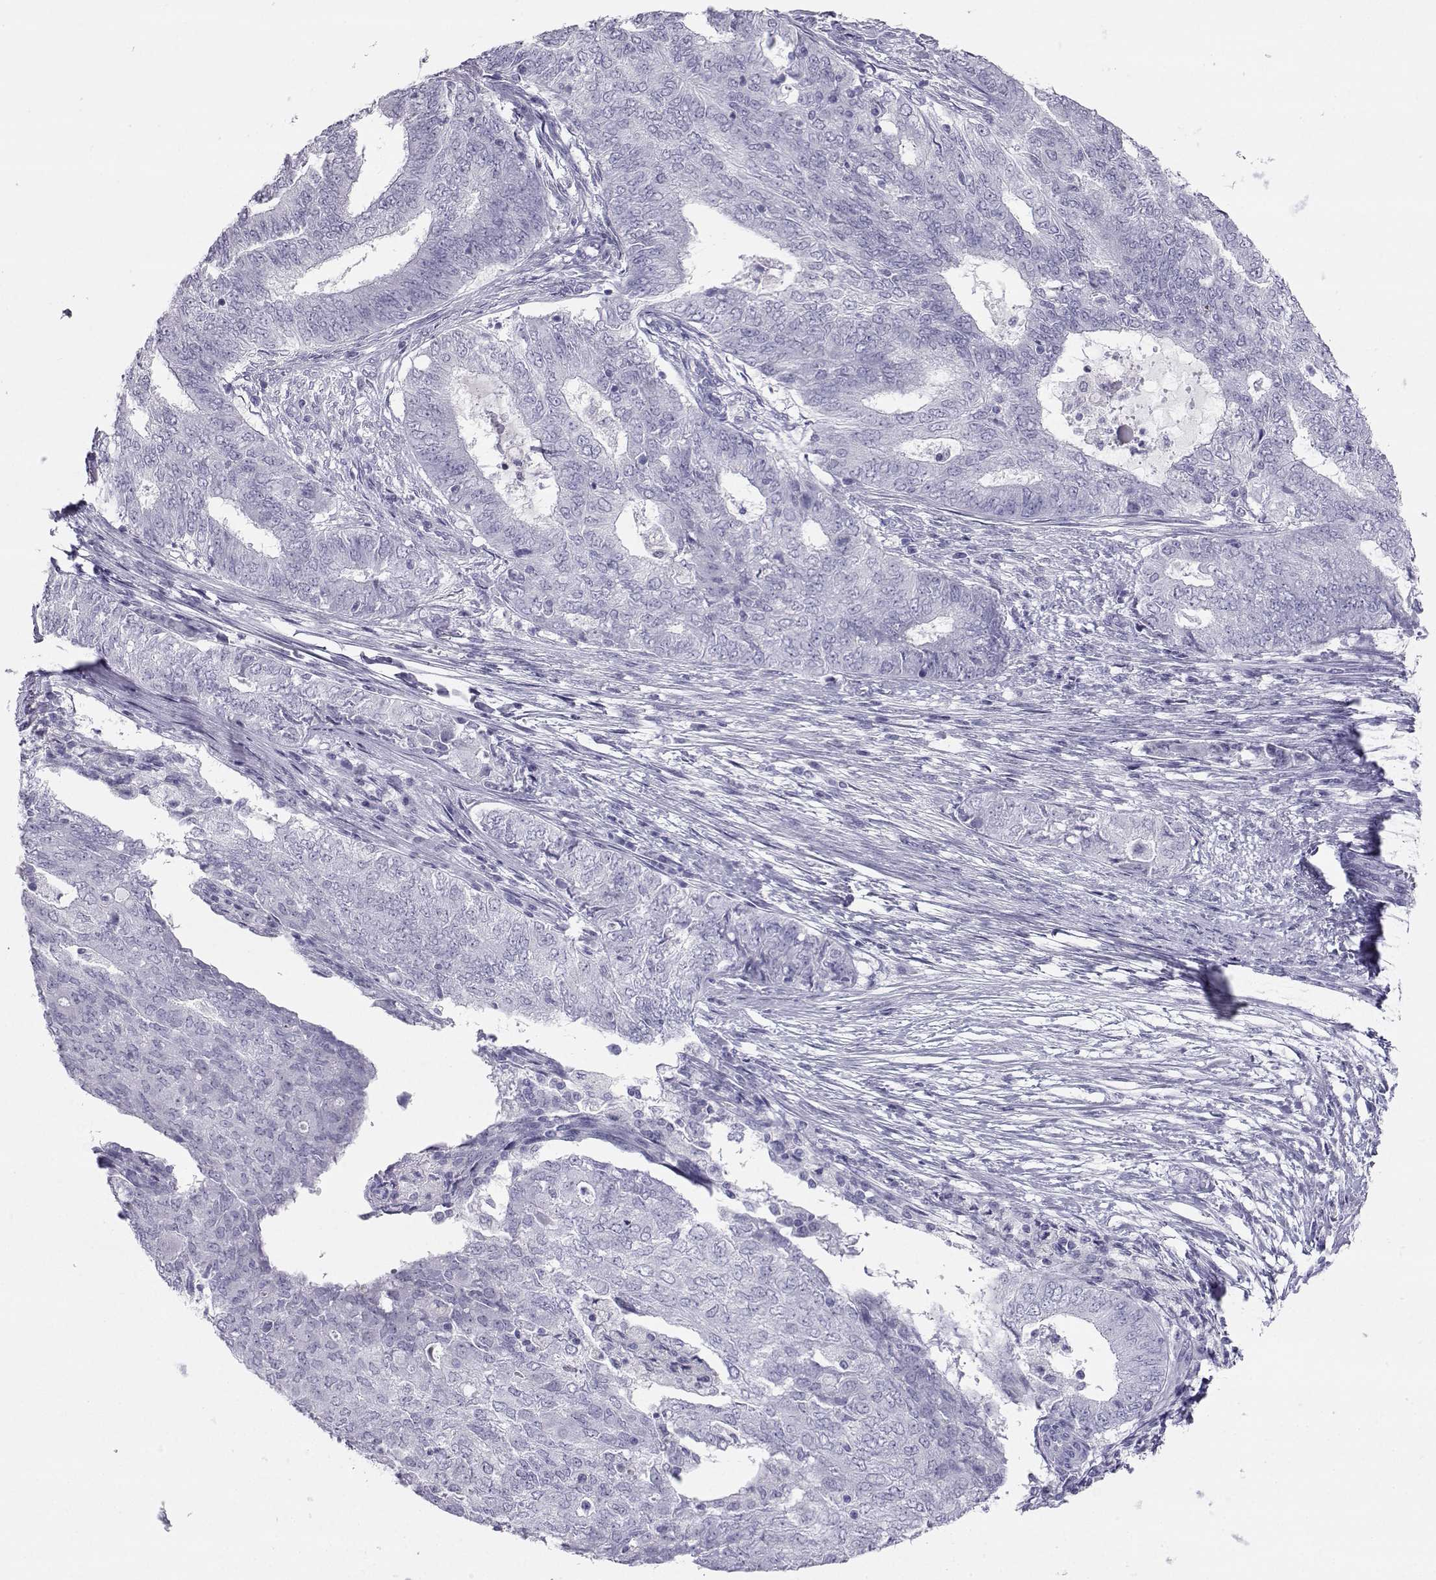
{"staining": {"intensity": "negative", "quantity": "none", "location": "none"}, "tissue": "endometrial cancer", "cell_type": "Tumor cells", "image_type": "cancer", "snomed": [{"axis": "morphology", "description": "Adenocarcinoma, NOS"}, {"axis": "topography", "description": "Endometrium"}], "caption": "IHC micrograph of endometrial cancer (adenocarcinoma) stained for a protein (brown), which displays no positivity in tumor cells.", "gene": "SST", "patient": {"sex": "female", "age": 62}}